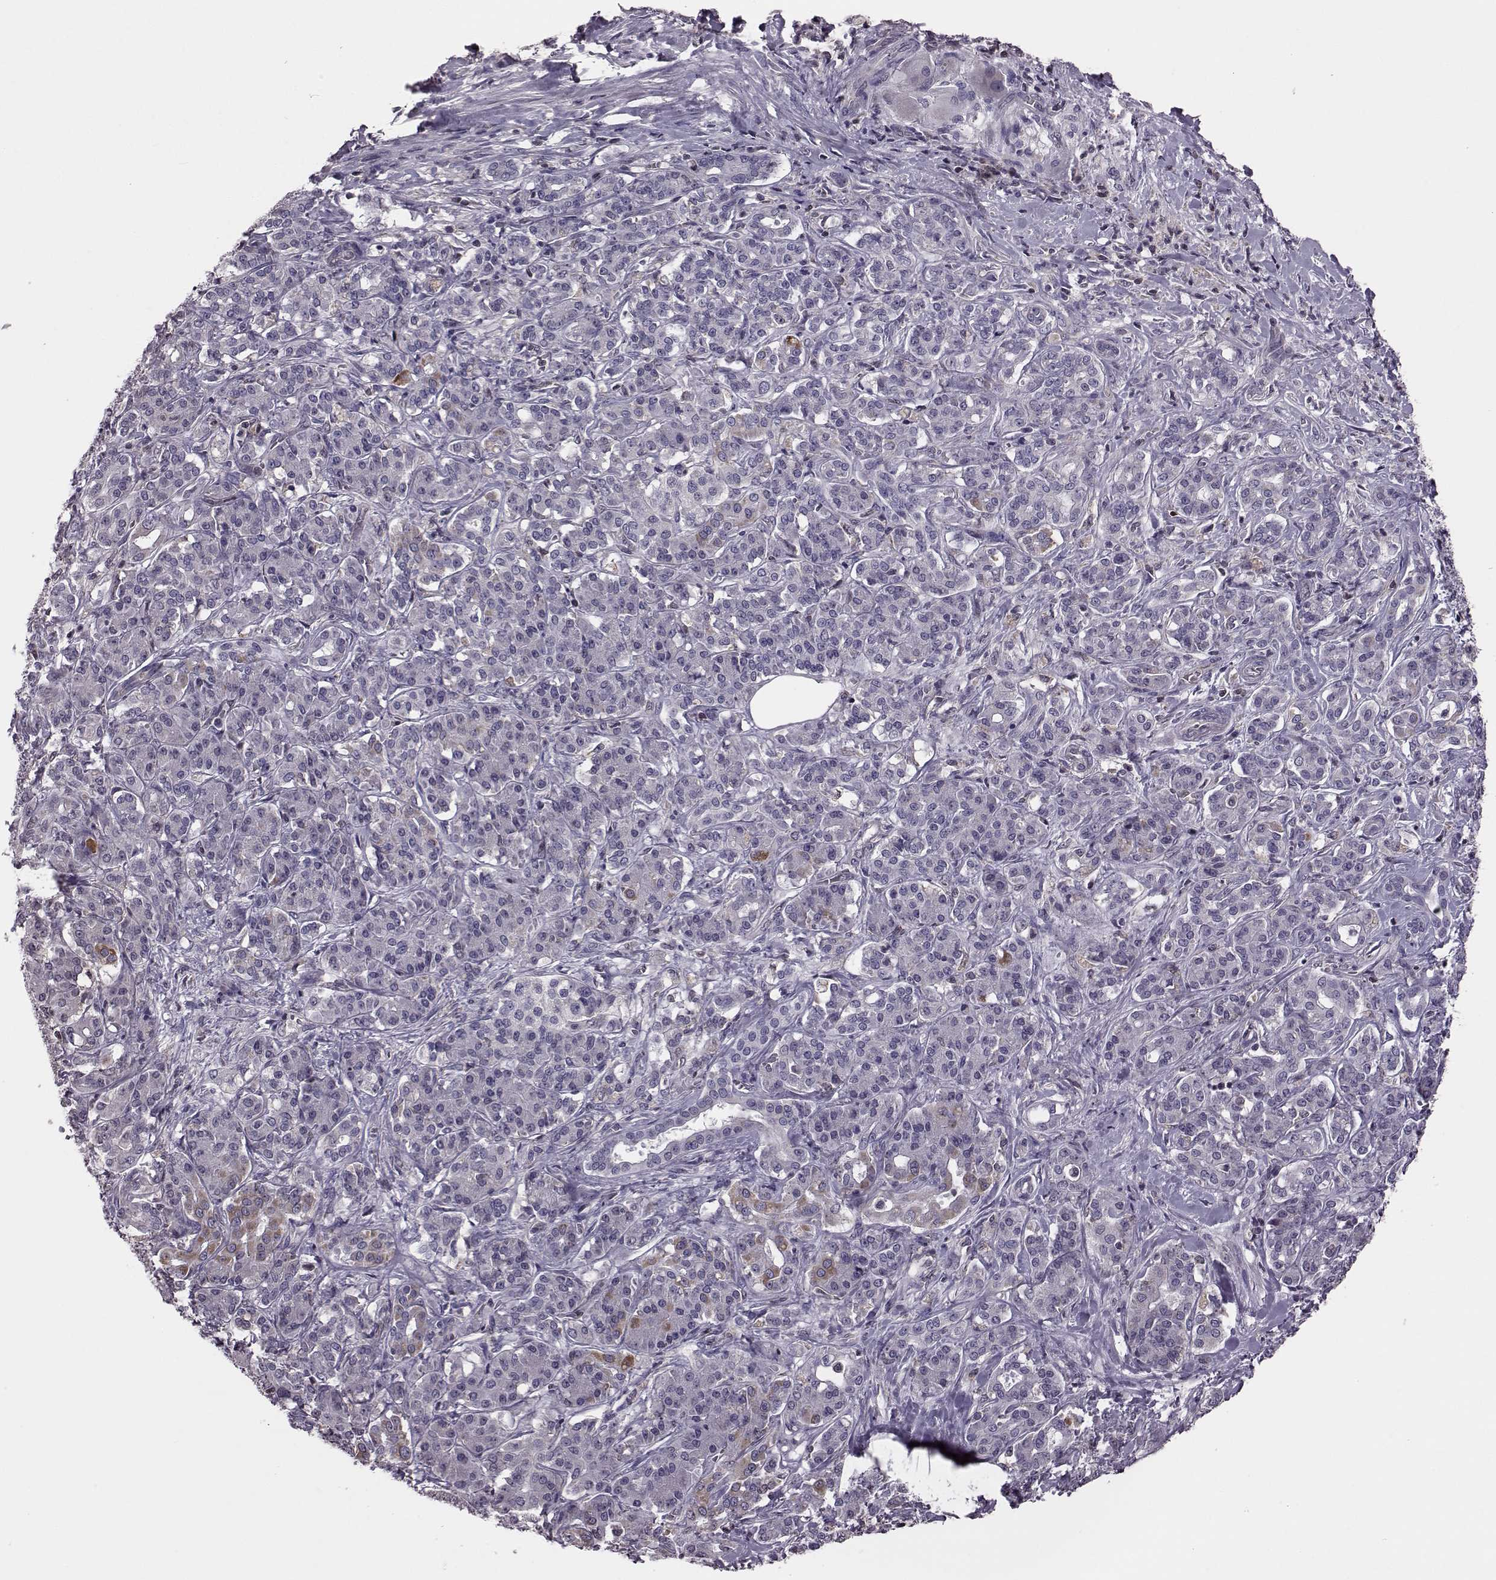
{"staining": {"intensity": "negative", "quantity": "none", "location": "none"}, "tissue": "pancreatic cancer", "cell_type": "Tumor cells", "image_type": "cancer", "snomed": [{"axis": "morphology", "description": "Normal tissue, NOS"}, {"axis": "morphology", "description": "Inflammation, NOS"}, {"axis": "morphology", "description": "Adenocarcinoma, NOS"}, {"axis": "topography", "description": "Pancreas"}], "caption": "Immunohistochemistry histopathology image of neoplastic tissue: human adenocarcinoma (pancreatic) stained with DAB (3,3'-diaminobenzidine) reveals no significant protein staining in tumor cells.", "gene": "CDC42SE1", "patient": {"sex": "male", "age": 57}}